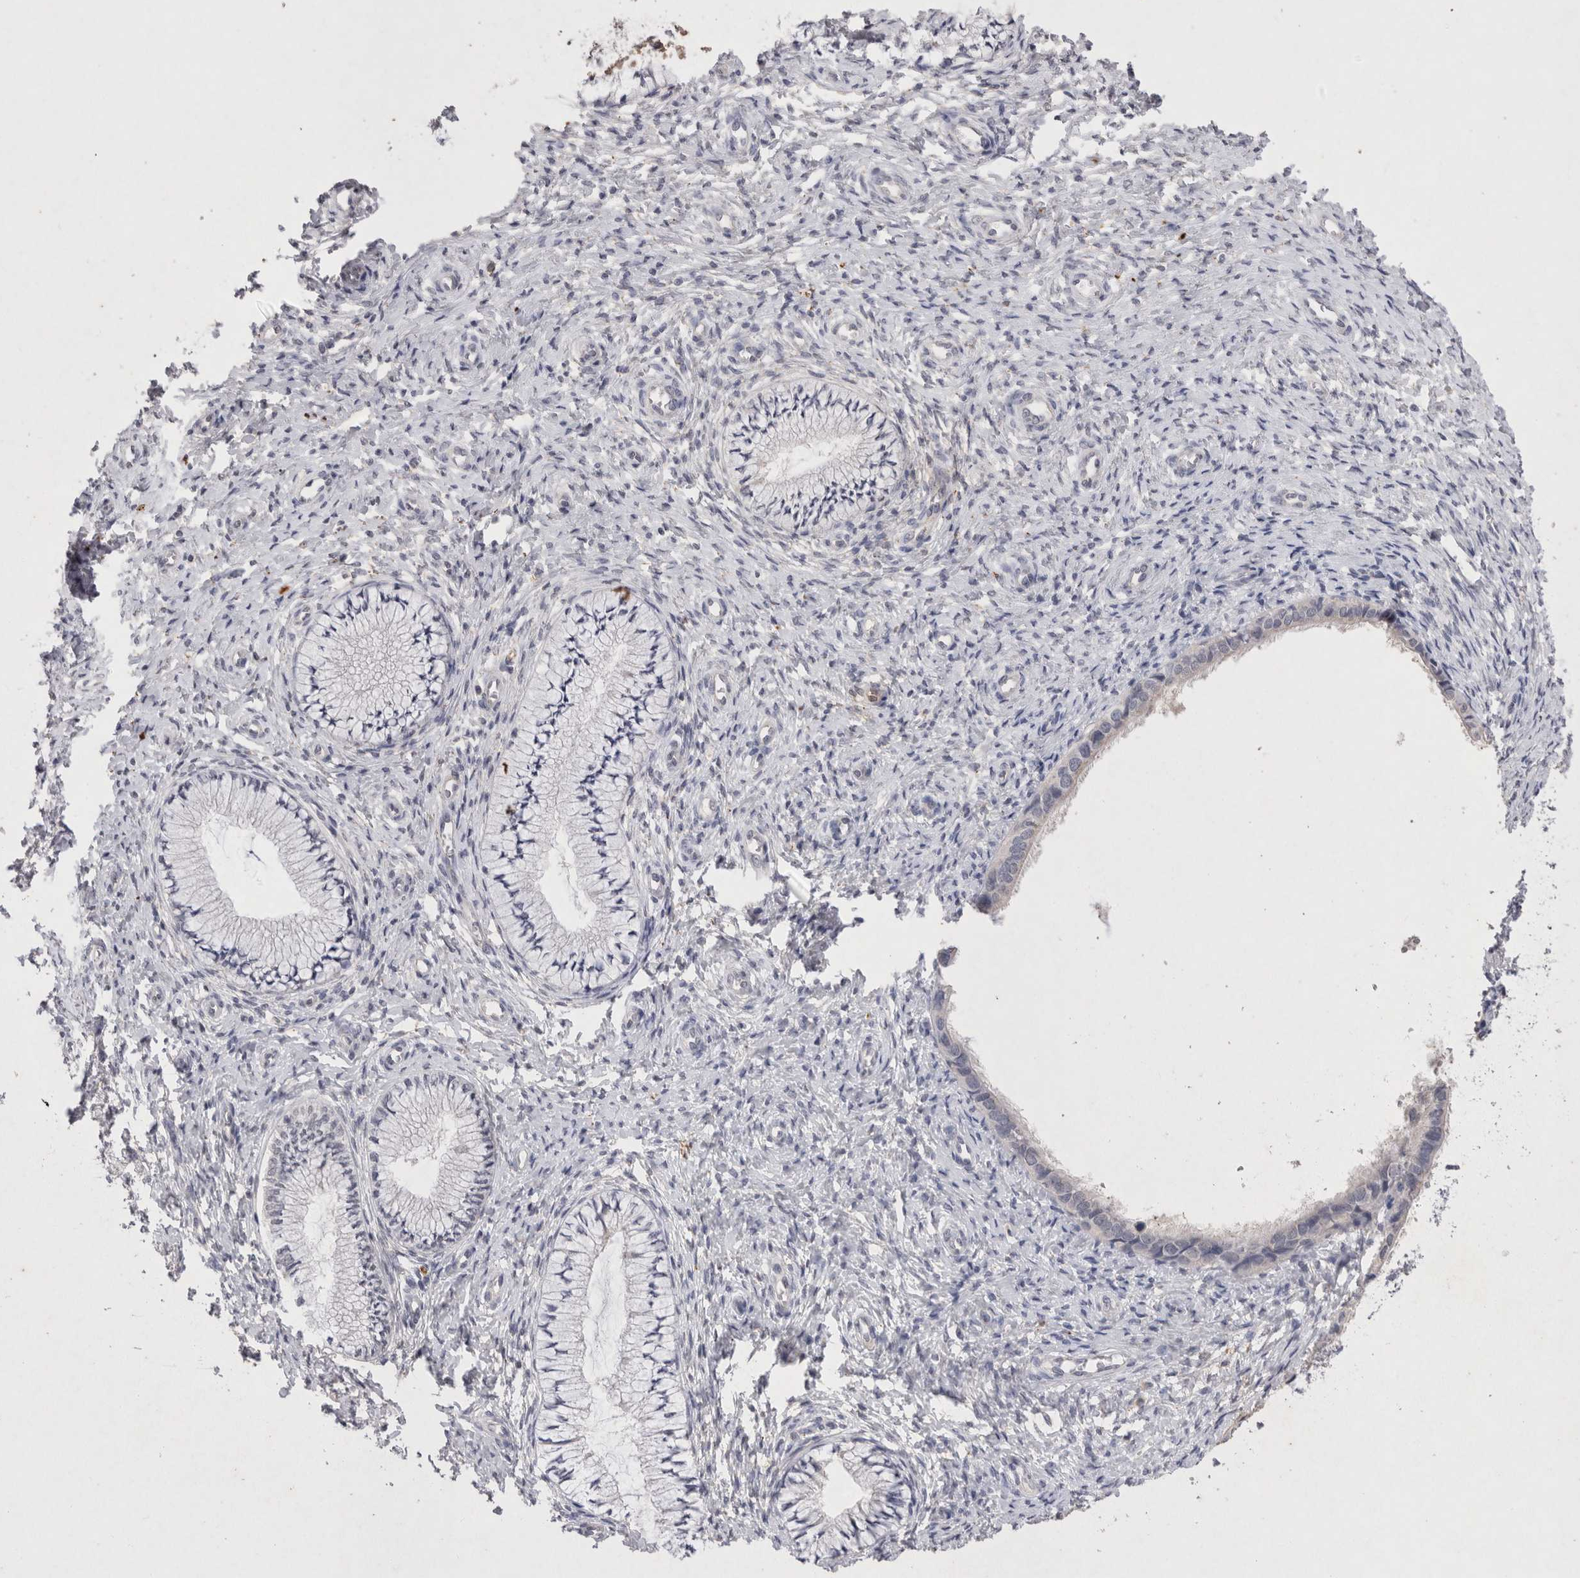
{"staining": {"intensity": "negative", "quantity": "none", "location": "none"}, "tissue": "cervix", "cell_type": "Glandular cells", "image_type": "normal", "snomed": [{"axis": "morphology", "description": "Normal tissue, NOS"}, {"axis": "topography", "description": "Cervix"}], "caption": "Cervix was stained to show a protein in brown. There is no significant expression in glandular cells. The staining is performed using DAB brown chromogen with nuclei counter-stained in using hematoxylin.", "gene": "RASSF3", "patient": {"sex": "female", "age": 36}}